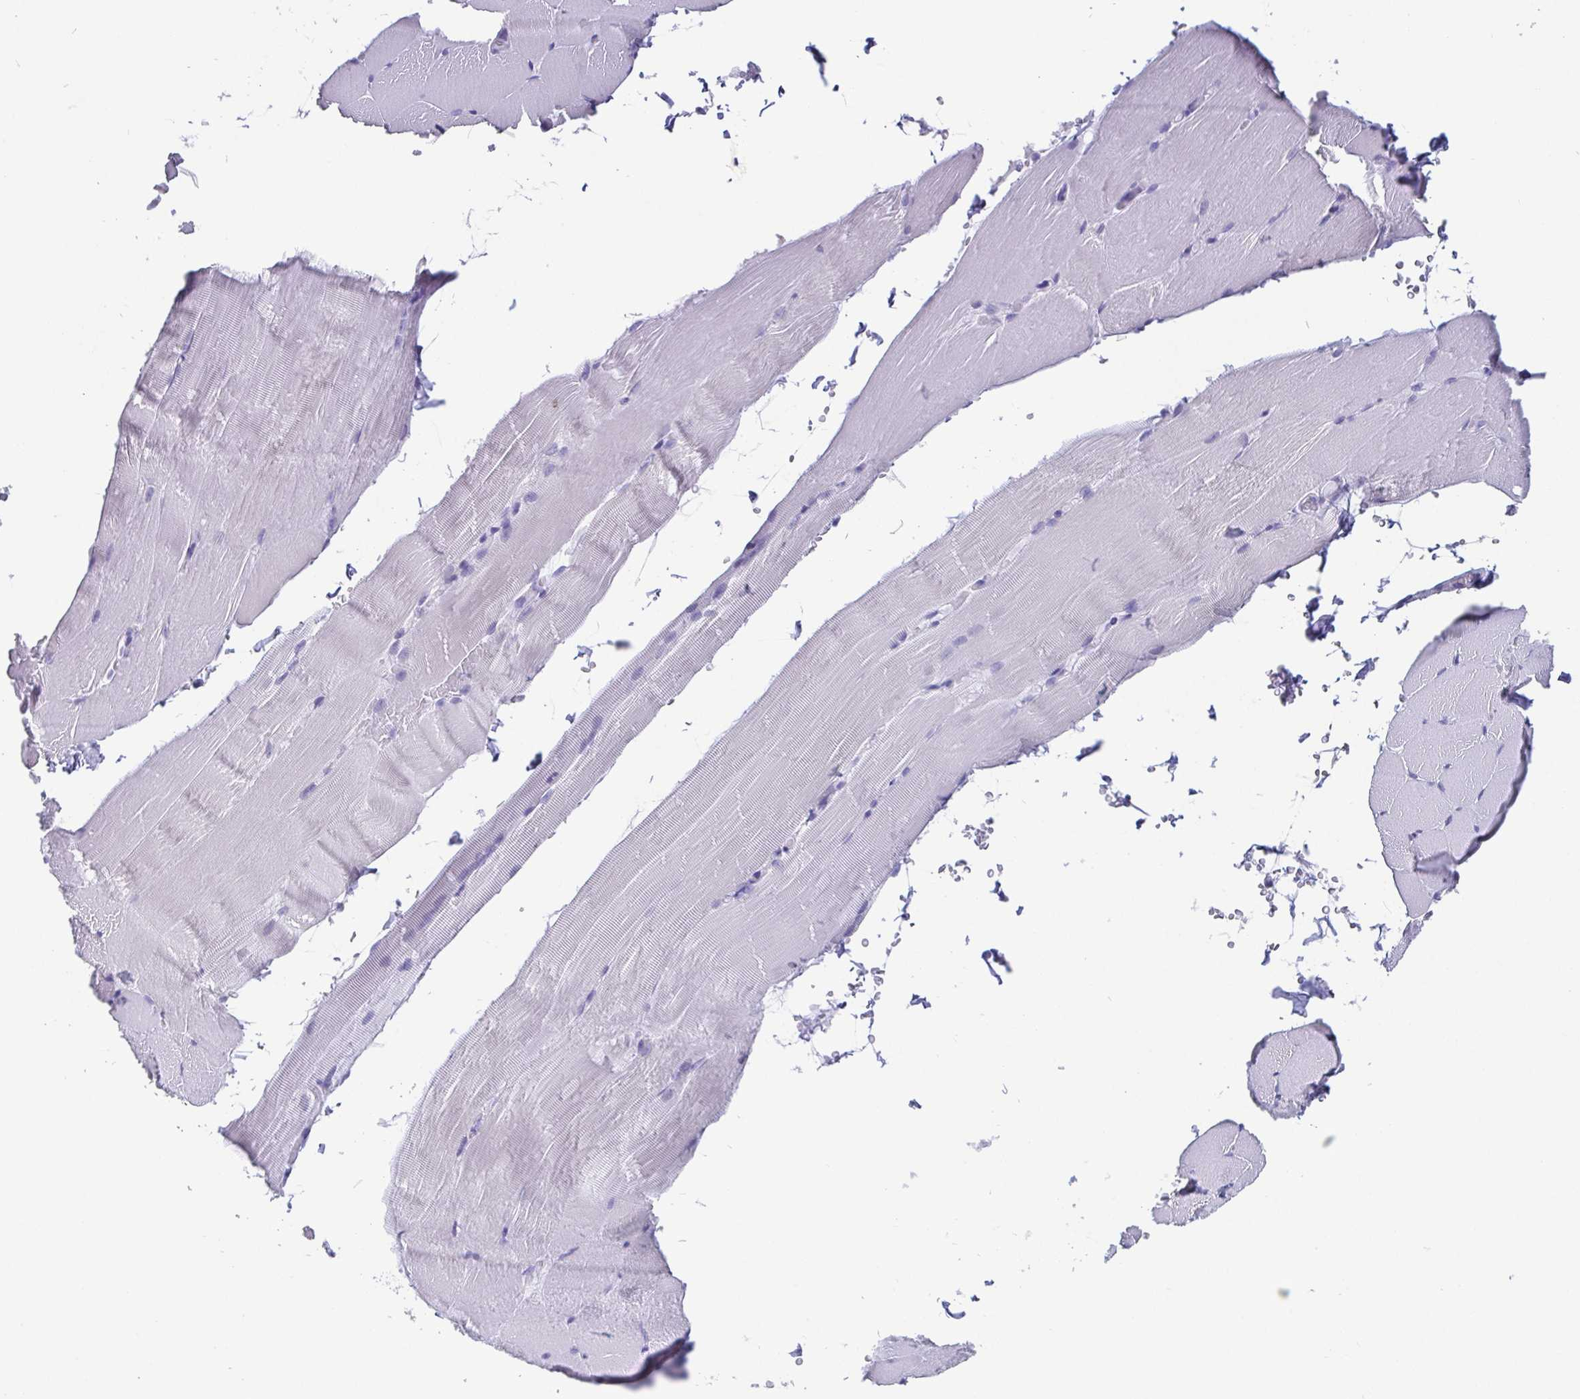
{"staining": {"intensity": "negative", "quantity": "none", "location": "none"}, "tissue": "skeletal muscle", "cell_type": "Myocytes", "image_type": "normal", "snomed": [{"axis": "morphology", "description": "Normal tissue, NOS"}, {"axis": "topography", "description": "Skeletal muscle"}], "caption": "Immunohistochemical staining of benign human skeletal muscle exhibits no significant expression in myocytes. (Immunohistochemistry (ihc), brightfield microscopy, high magnification).", "gene": "SCGN", "patient": {"sex": "female", "age": 37}}